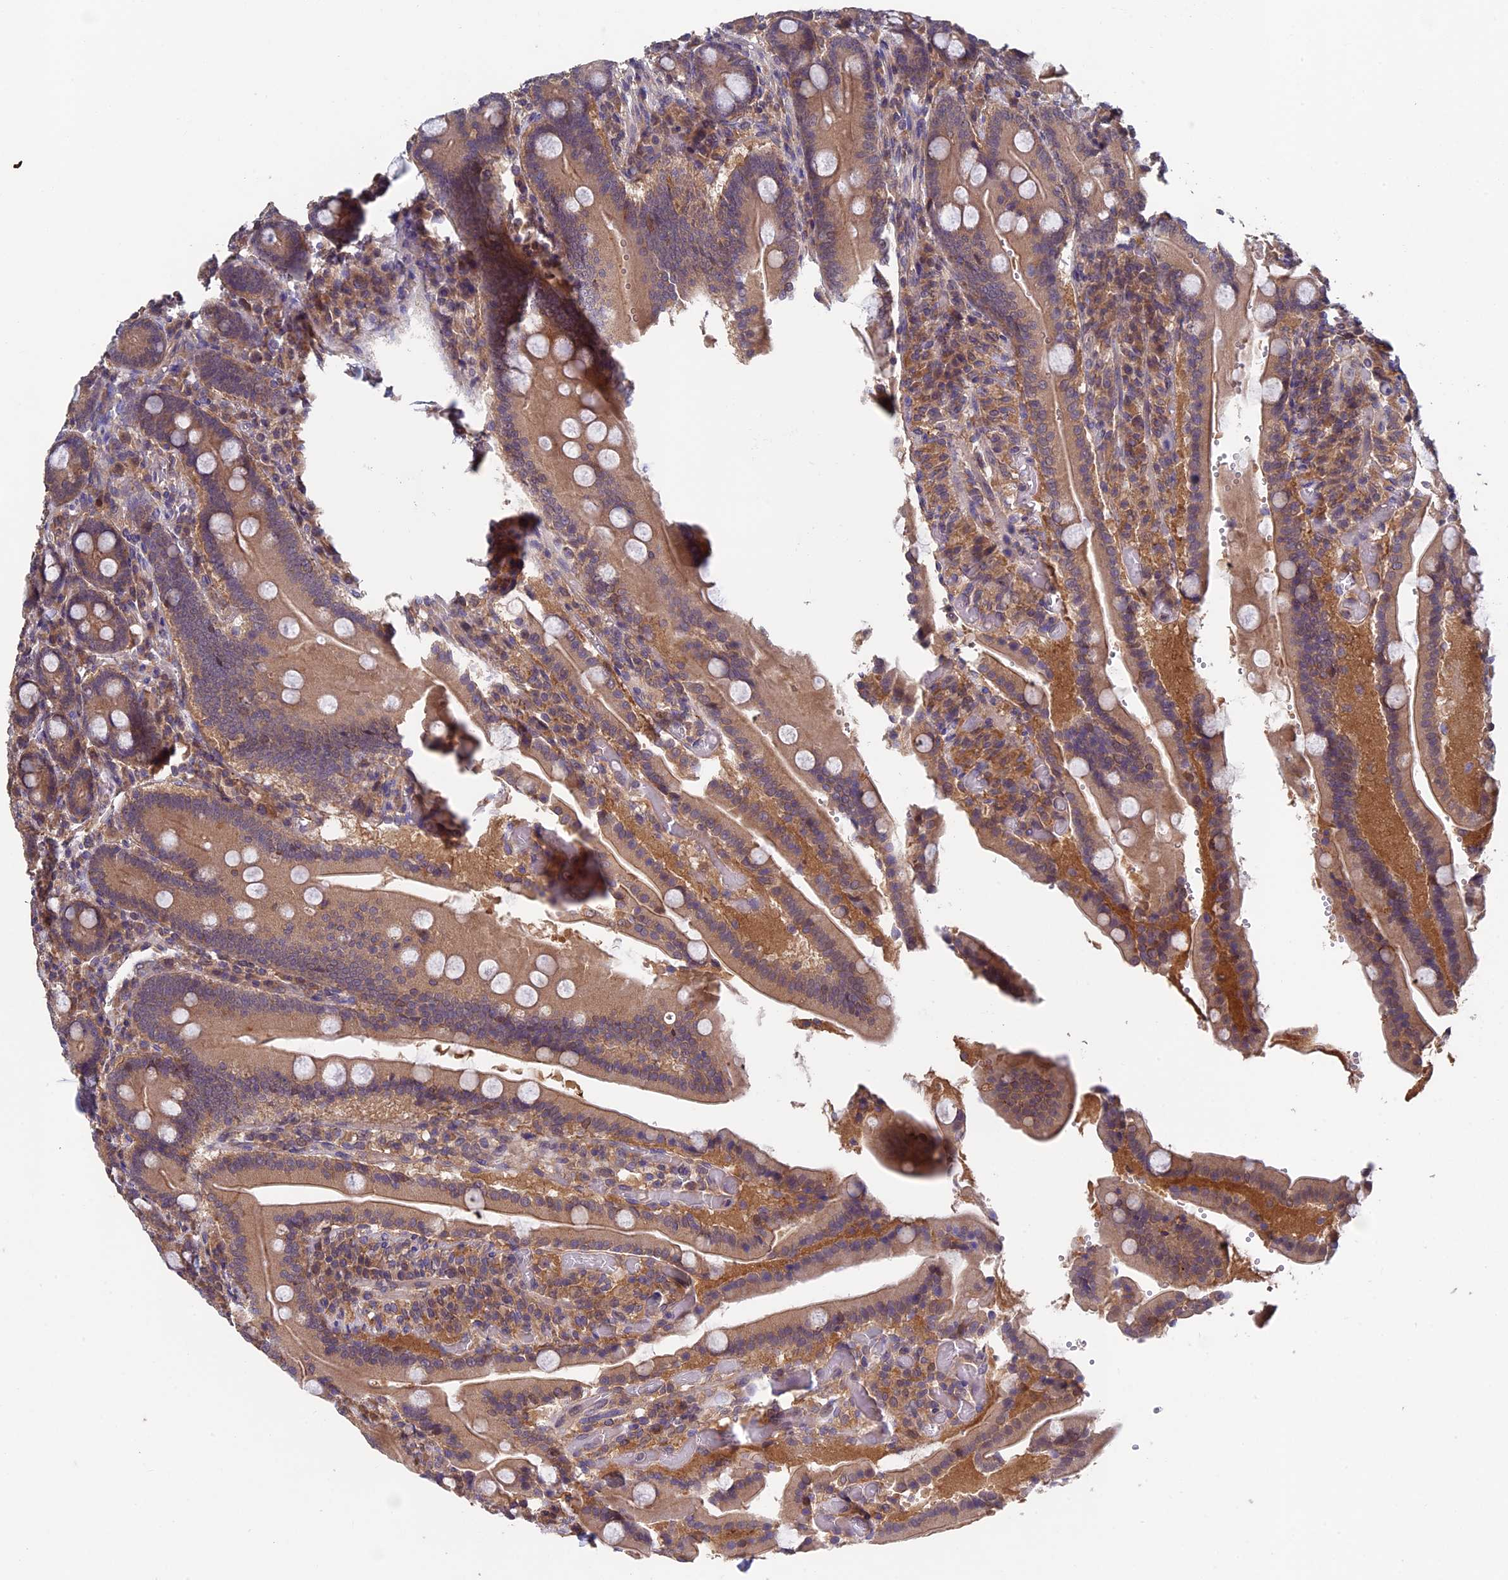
{"staining": {"intensity": "moderate", "quantity": ">75%", "location": "cytoplasmic/membranous"}, "tissue": "duodenum", "cell_type": "Glandular cells", "image_type": "normal", "snomed": [{"axis": "morphology", "description": "Normal tissue, NOS"}, {"axis": "topography", "description": "Duodenum"}], "caption": "Normal duodenum shows moderate cytoplasmic/membranous staining in approximately >75% of glandular cells, visualized by immunohistochemistry.", "gene": "LCMT1", "patient": {"sex": "female", "age": 62}}